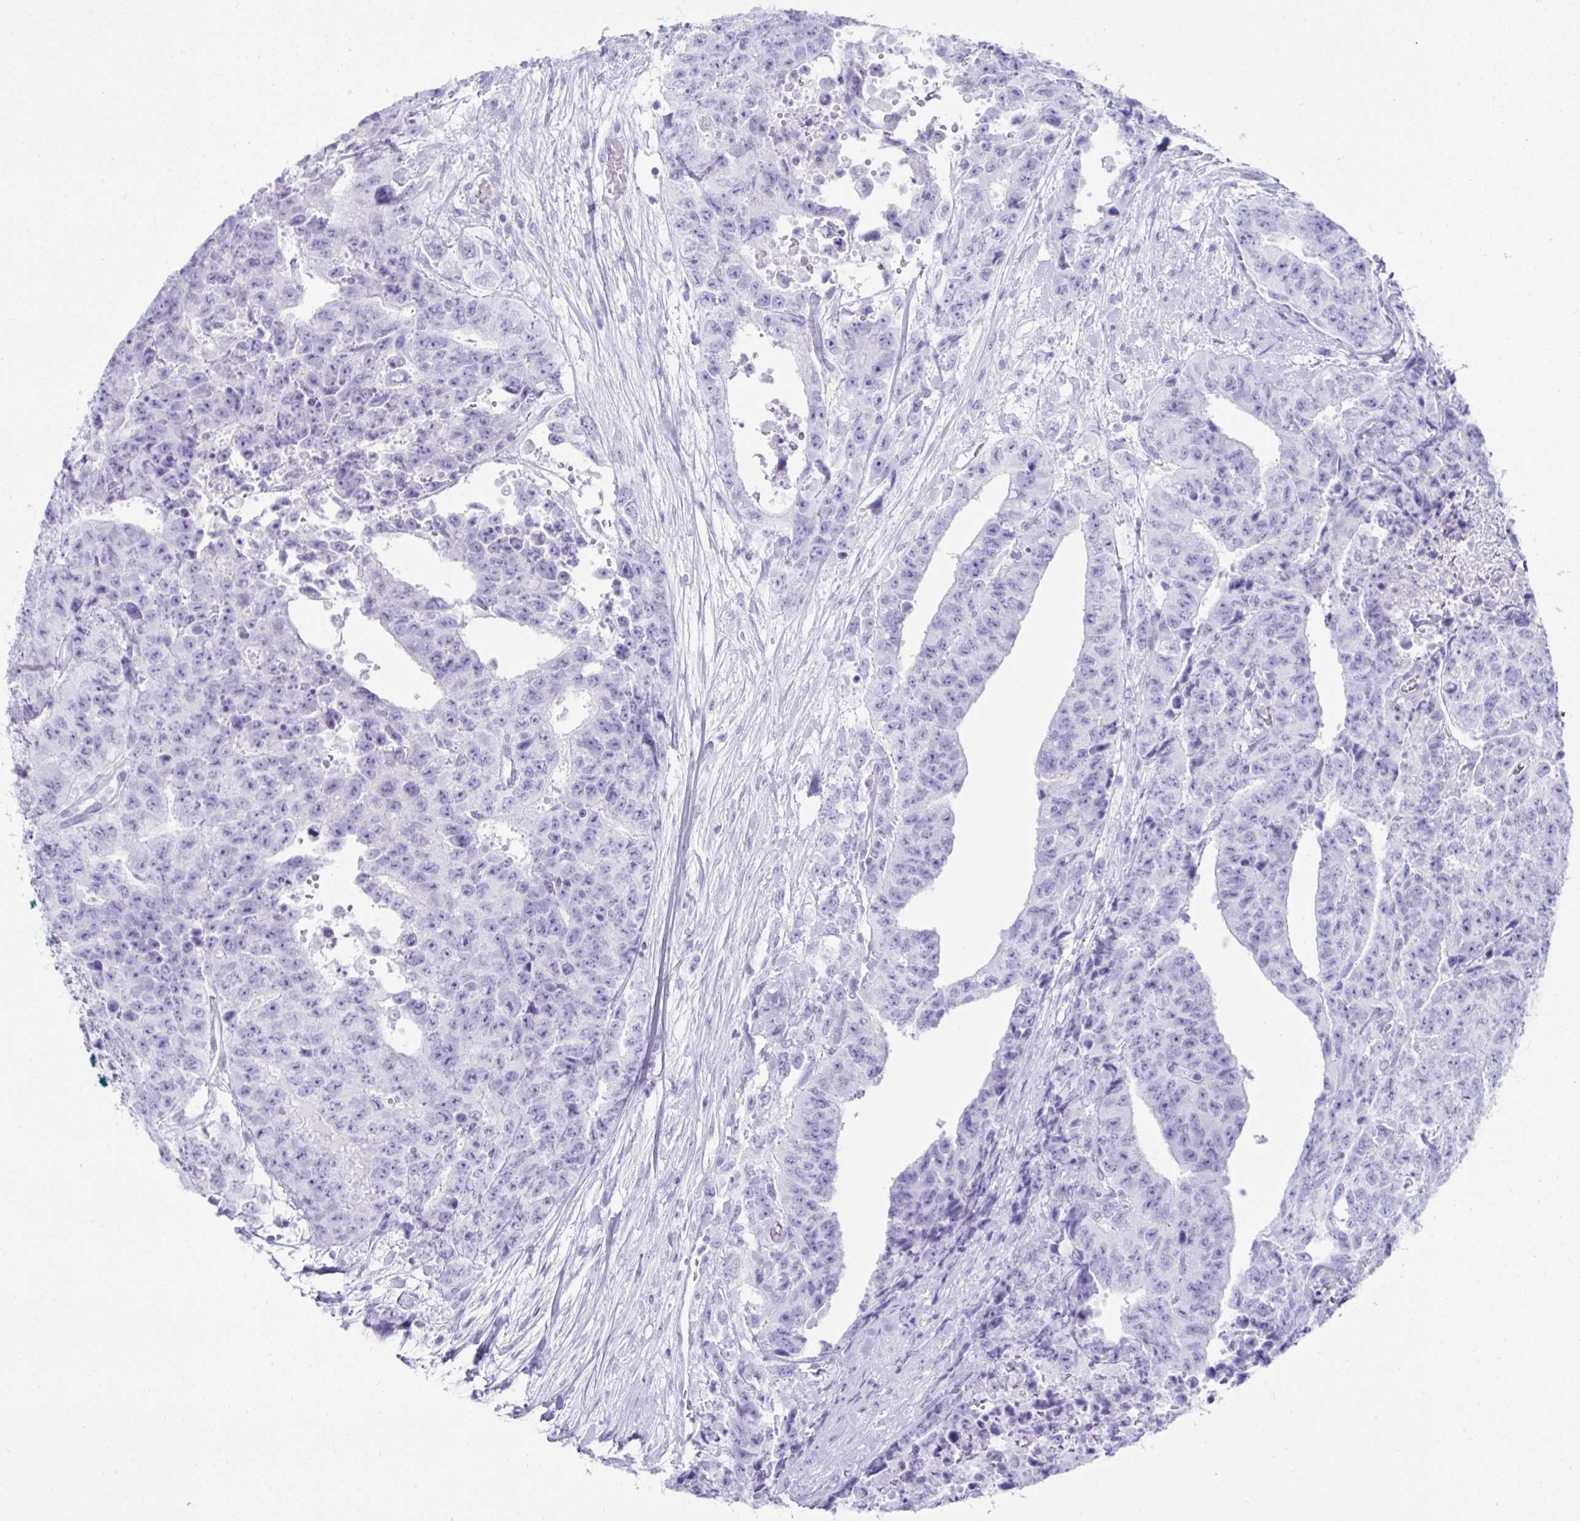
{"staining": {"intensity": "negative", "quantity": "none", "location": "none"}, "tissue": "testis cancer", "cell_type": "Tumor cells", "image_type": "cancer", "snomed": [{"axis": "morphology", "description": "Carcinoma, Embryonal, NOS"}, {"axis": "topography", "description": "Testis"}], "caption": "There is no significant positivity in tumor cells of testis cancer.", "gene": "PSCA", "patient": {"sex": "male", "age": 24}}